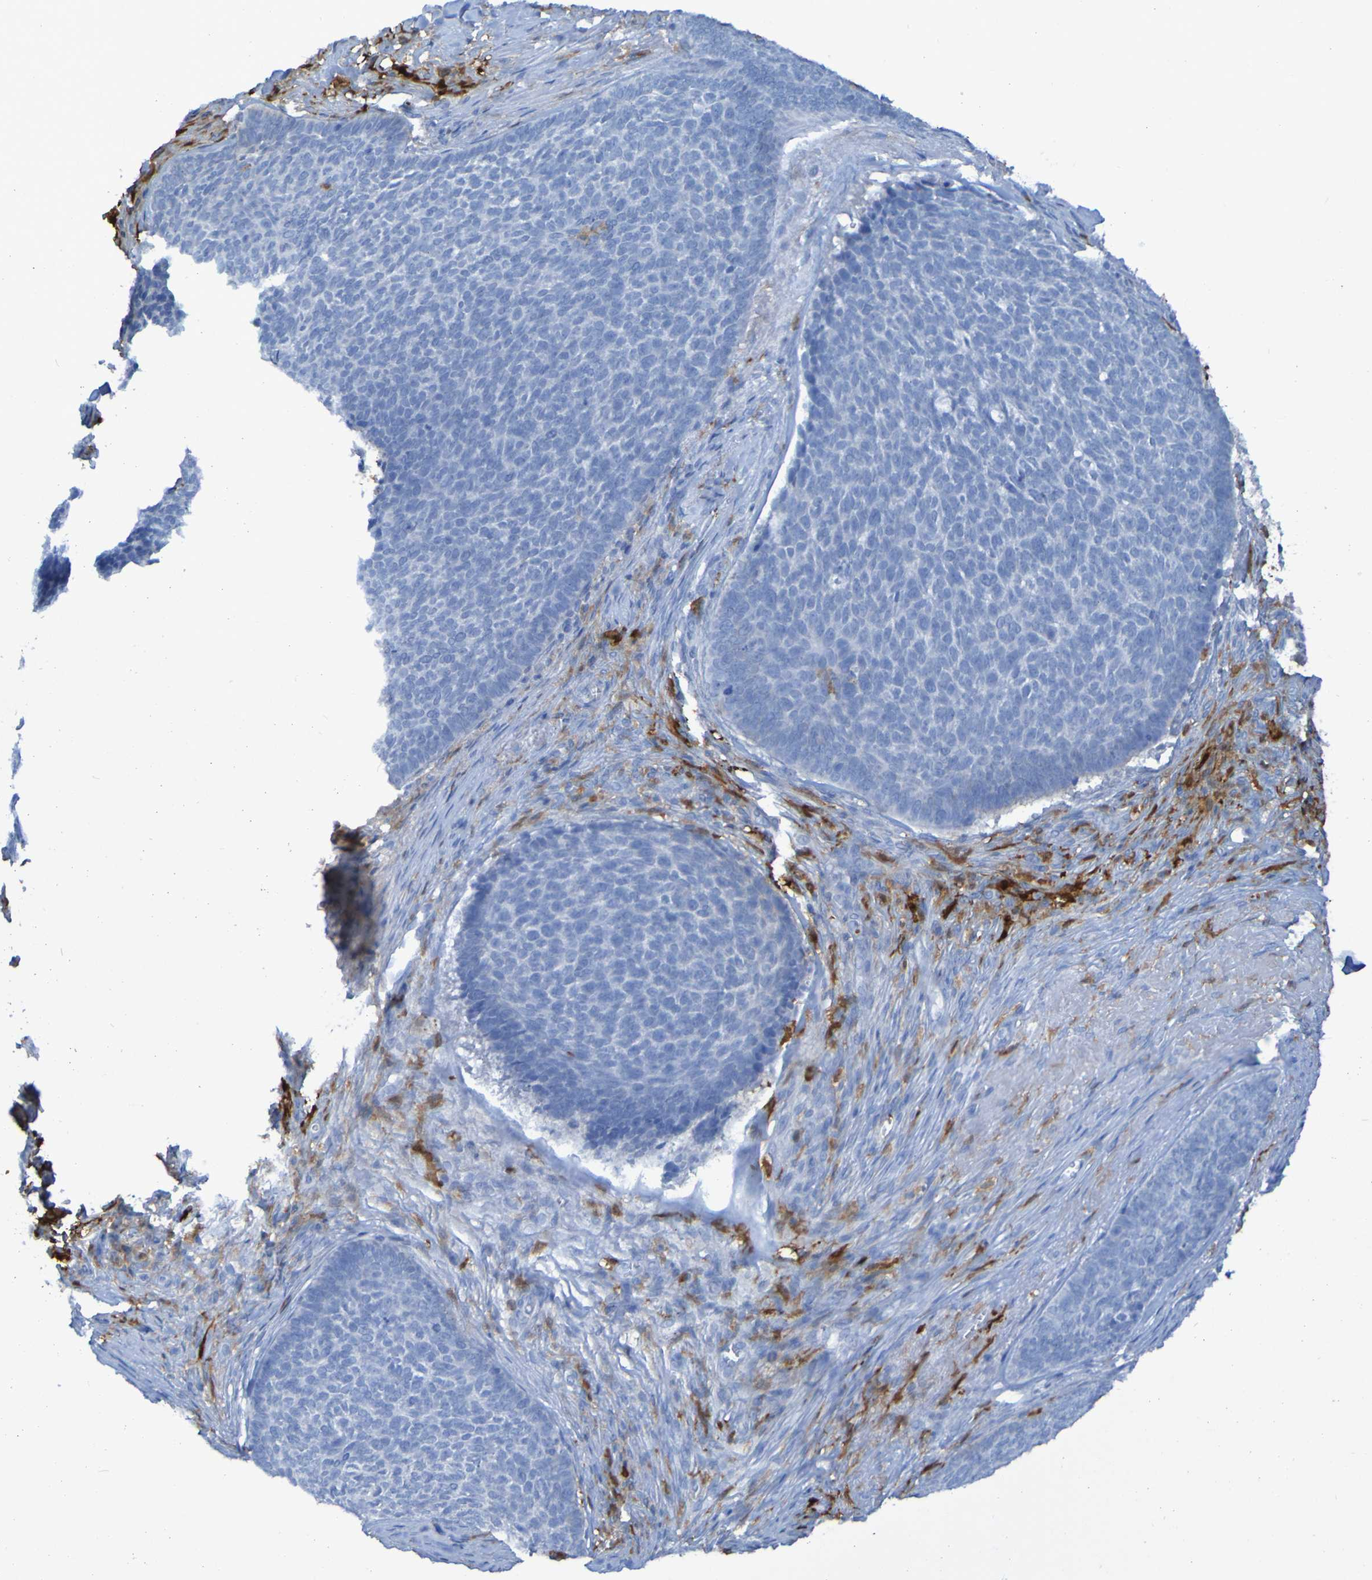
{"staining": {"intensity": "negative", "quantity": "none", "location": "none"}, "tissue": "skin cancer", "cell_type": "Tumor cells", "image_type": "cancer", "snomed": [{"axis": "morphology", "description": "Basal cell carcinoma"}, {"axis": "topography", "description": "Skin"}], "caption": "This is an immunohistochemistry (IHC) micrograph of skin cancer. There is no staining in tumor cells.", "gene": "MPPE1", "patient": {"sex": "male", "age": 84}}